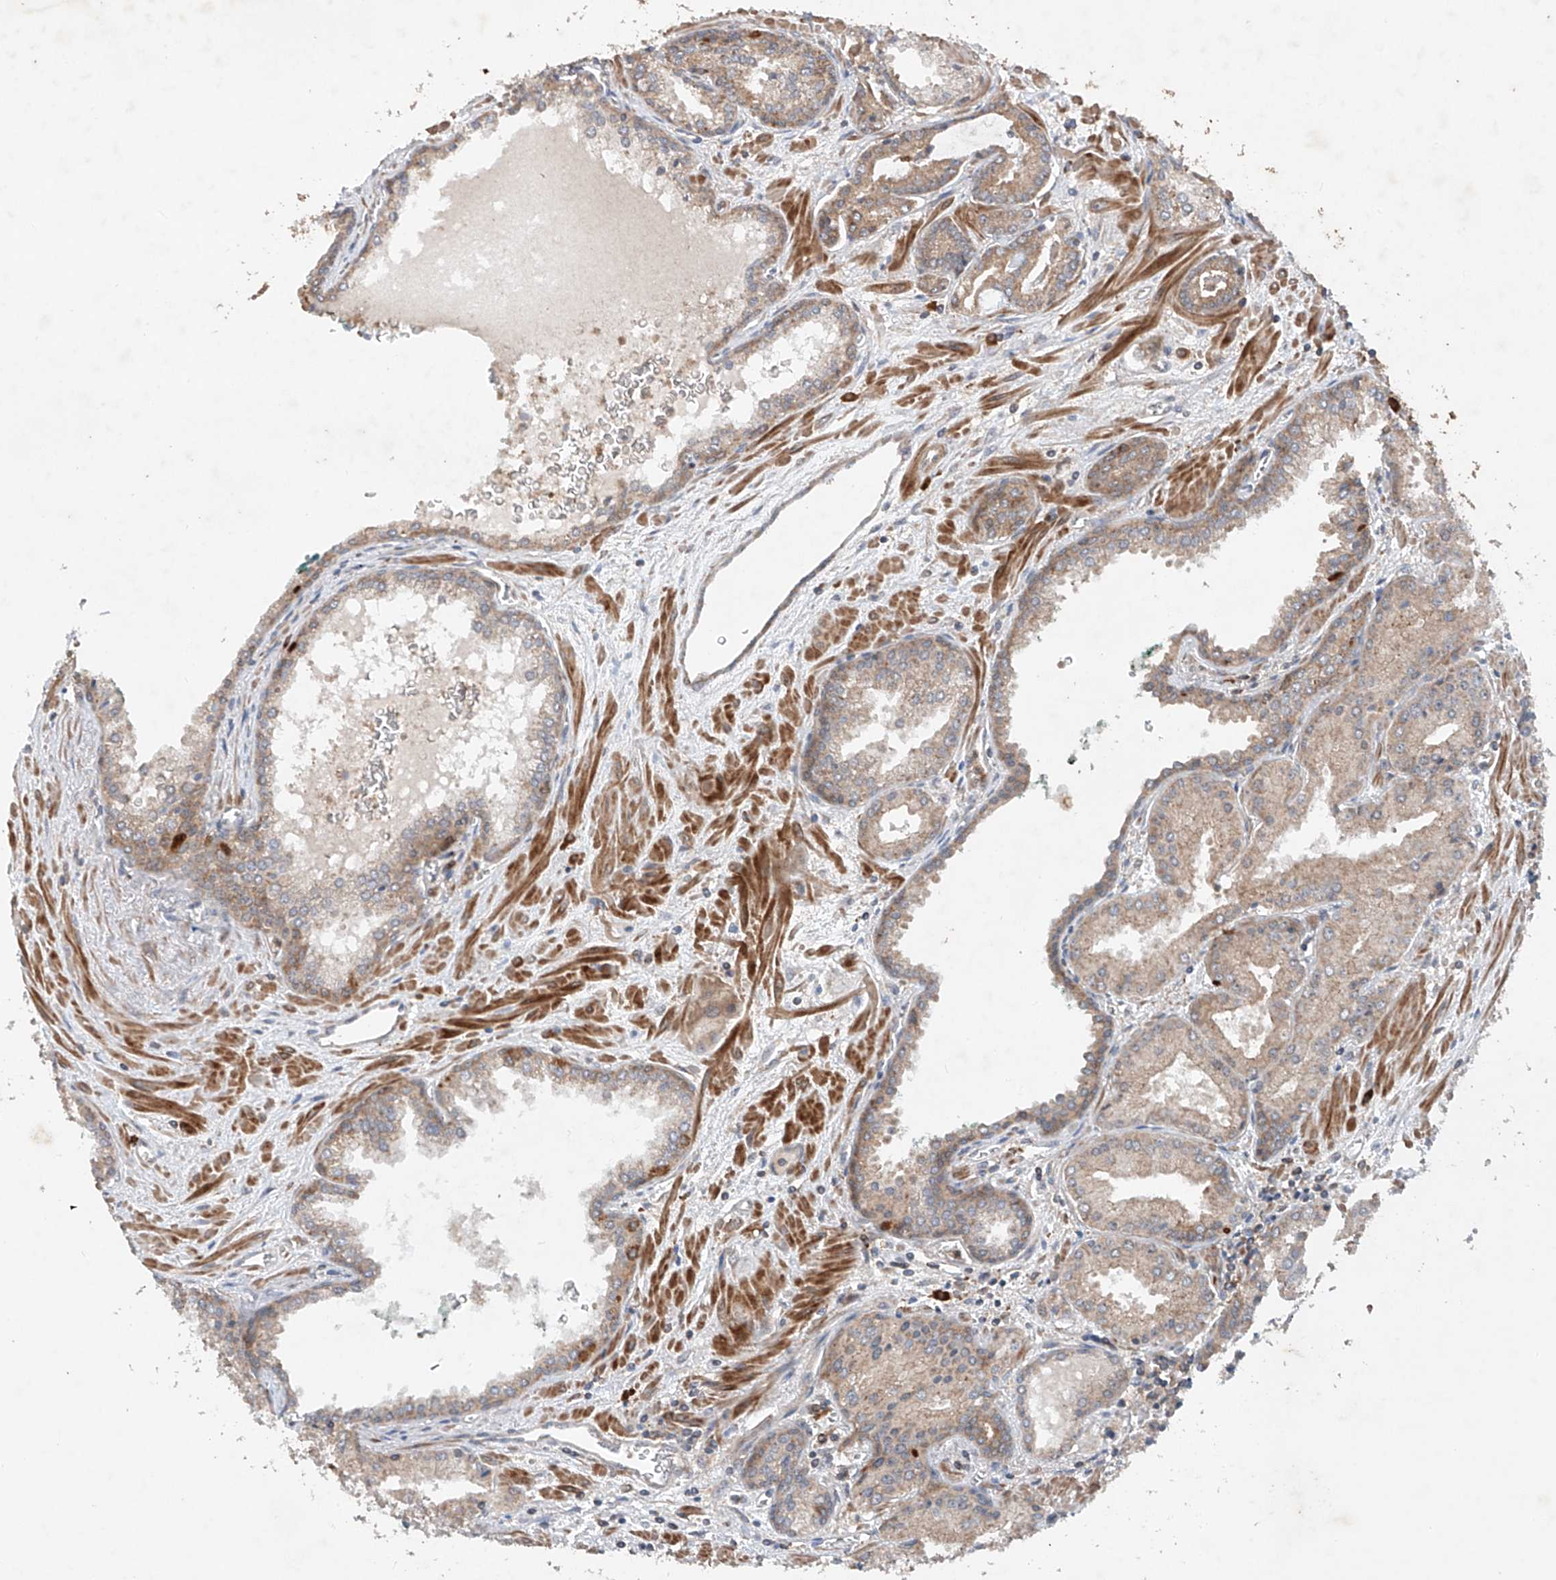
{"staining": {"intensity": "moderate", "quantity": "<25%", "location": "cytoplasmic/membranous"}, "tissue": "prostate cancer", "cell_type": "Tumor cells", "image_type": "cancer", "snomed": [{"axis": "morphology", "description": "Adenocarcinoma, Low grade"}, {"axis": "topography", "description": "Prostate"}], "caption": "IHC (DAB) staining of prostate cancer displays moderate cytoplasmic/membranous protein positivity in approximately <25% of tumor cells.", "gene": "CEP85L", "patient": {"sex": "male", "age": 67}}